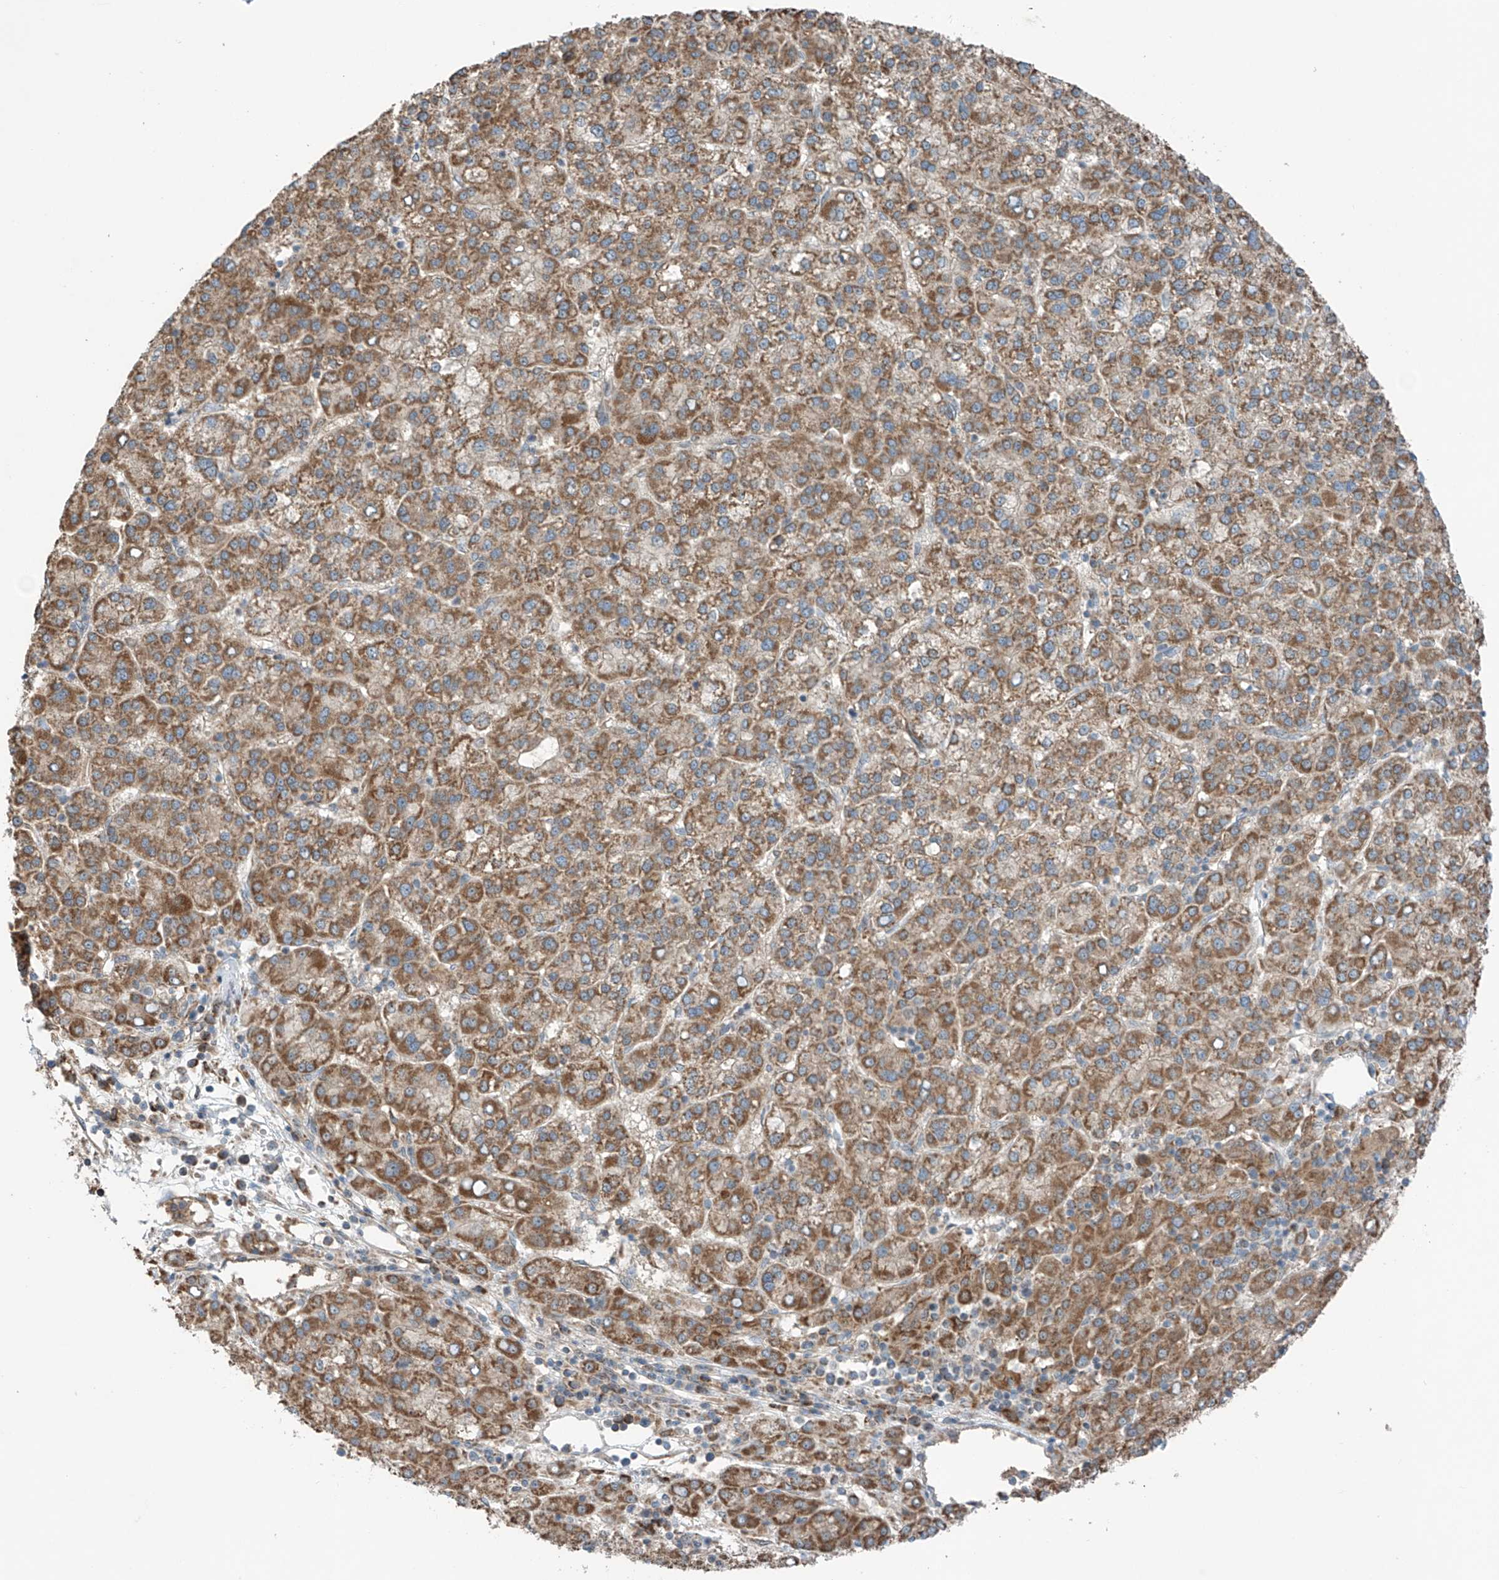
{"staining": {"intensity": "moderate", "quantity": ">75%", "location": "cytoplasmic/membranous"}, "tissue": "liver cancer", "cell_type": "Tumor cells", "image_type": "cancer", "snomed": [{"axis": "morphology", "description": "Carcinoma, Hepatocellular, NOS"}, {"axis": "topography", "description": "Liver"}], "caption": "Protein staining shows moderate cytoplasmic/membranous positivity in approximately >75% of tumor cells in liver cancer.", "gene": "SAMD3", "patient": {"sex": "female", "age": 58}}